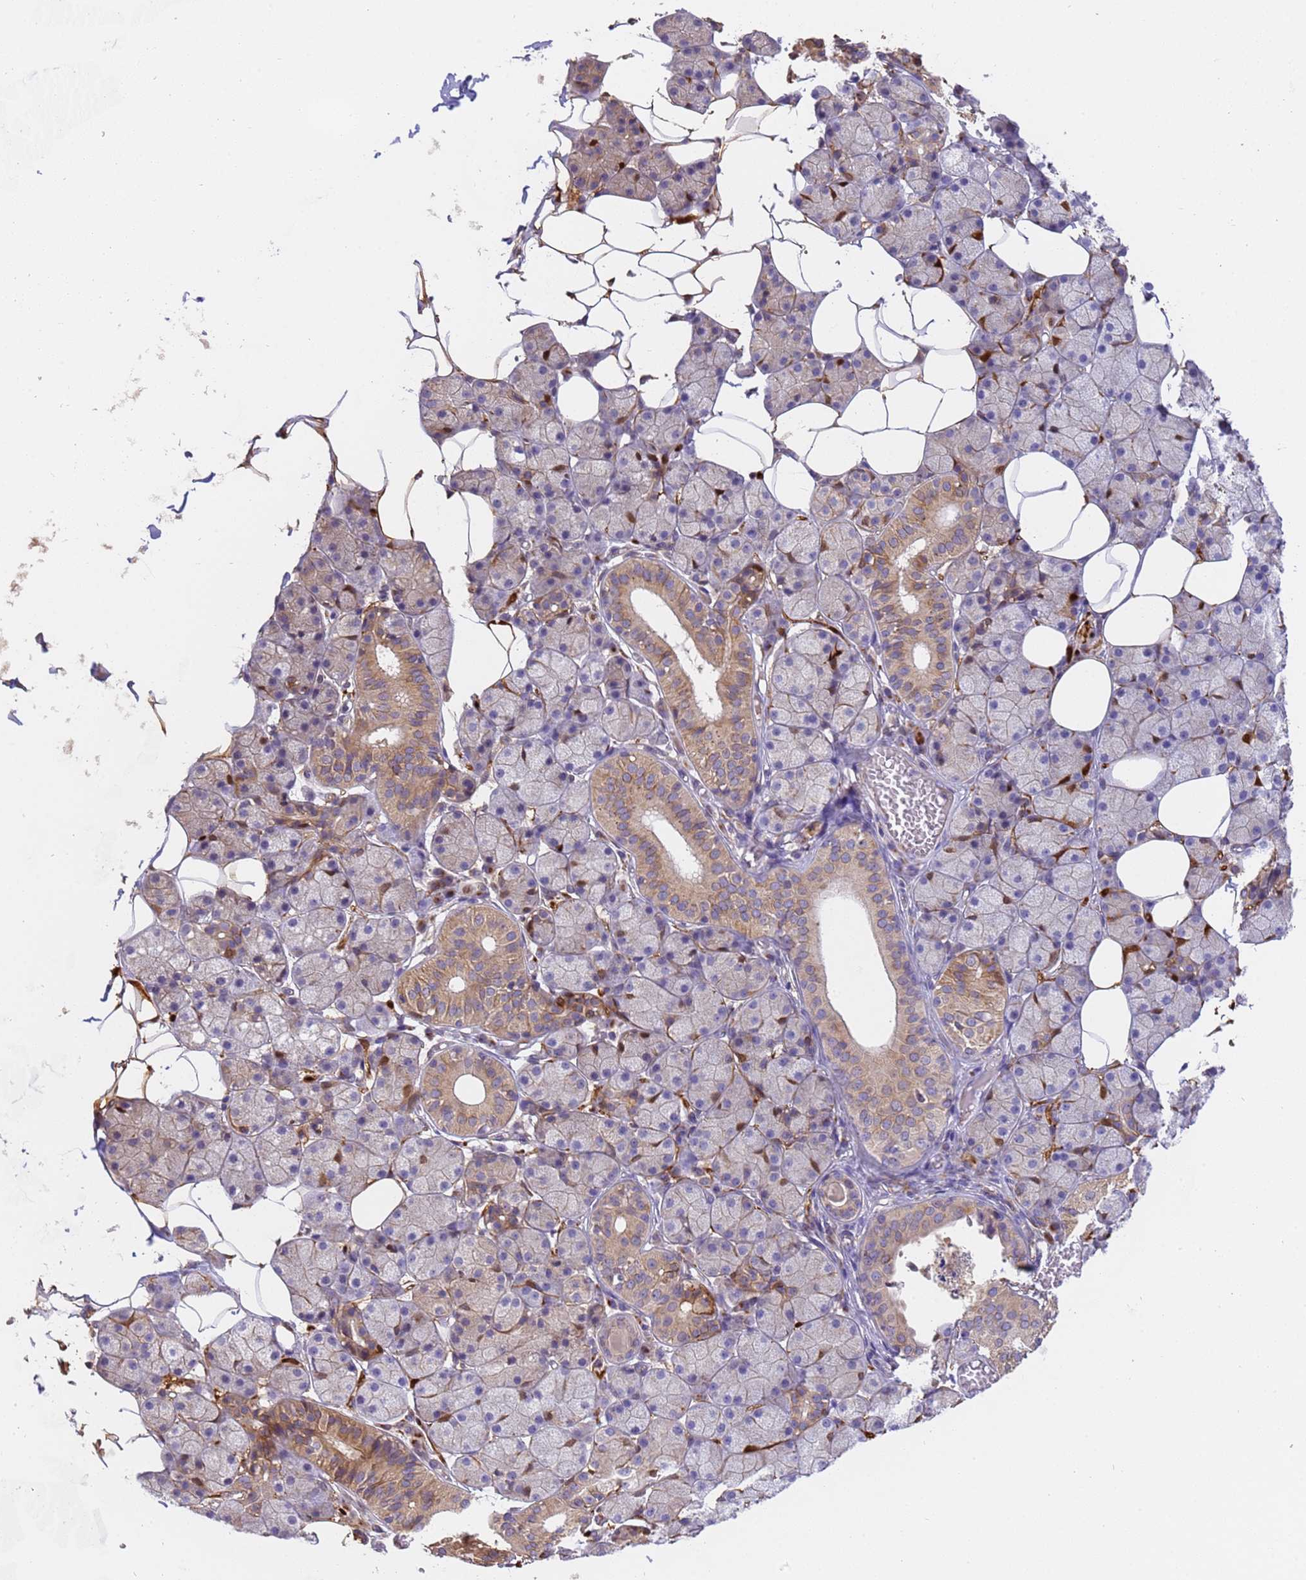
{"staining": {"intensity": "moderate", "quantity": "<25%", "location": "cytoplasmic/membranous"}, "tissue": "salivary gland", "cell_type": "Glandular cells", "image_type": "normal", "snomed": [{"axis": "morphology", "description": "Normal tissue, NOS"}, {"axis": "topography", "description": "Salivary gland"}], "caption": "Immunohistochemistry histopathology image of benign human salivary gland stained for a protein (brown), which exhibits low levels of moderate cytoplasmic/membranous staining in about <25% of glandular cells.", "gene": "M6PR", "patient": {"sex": "female", "age": 33}}